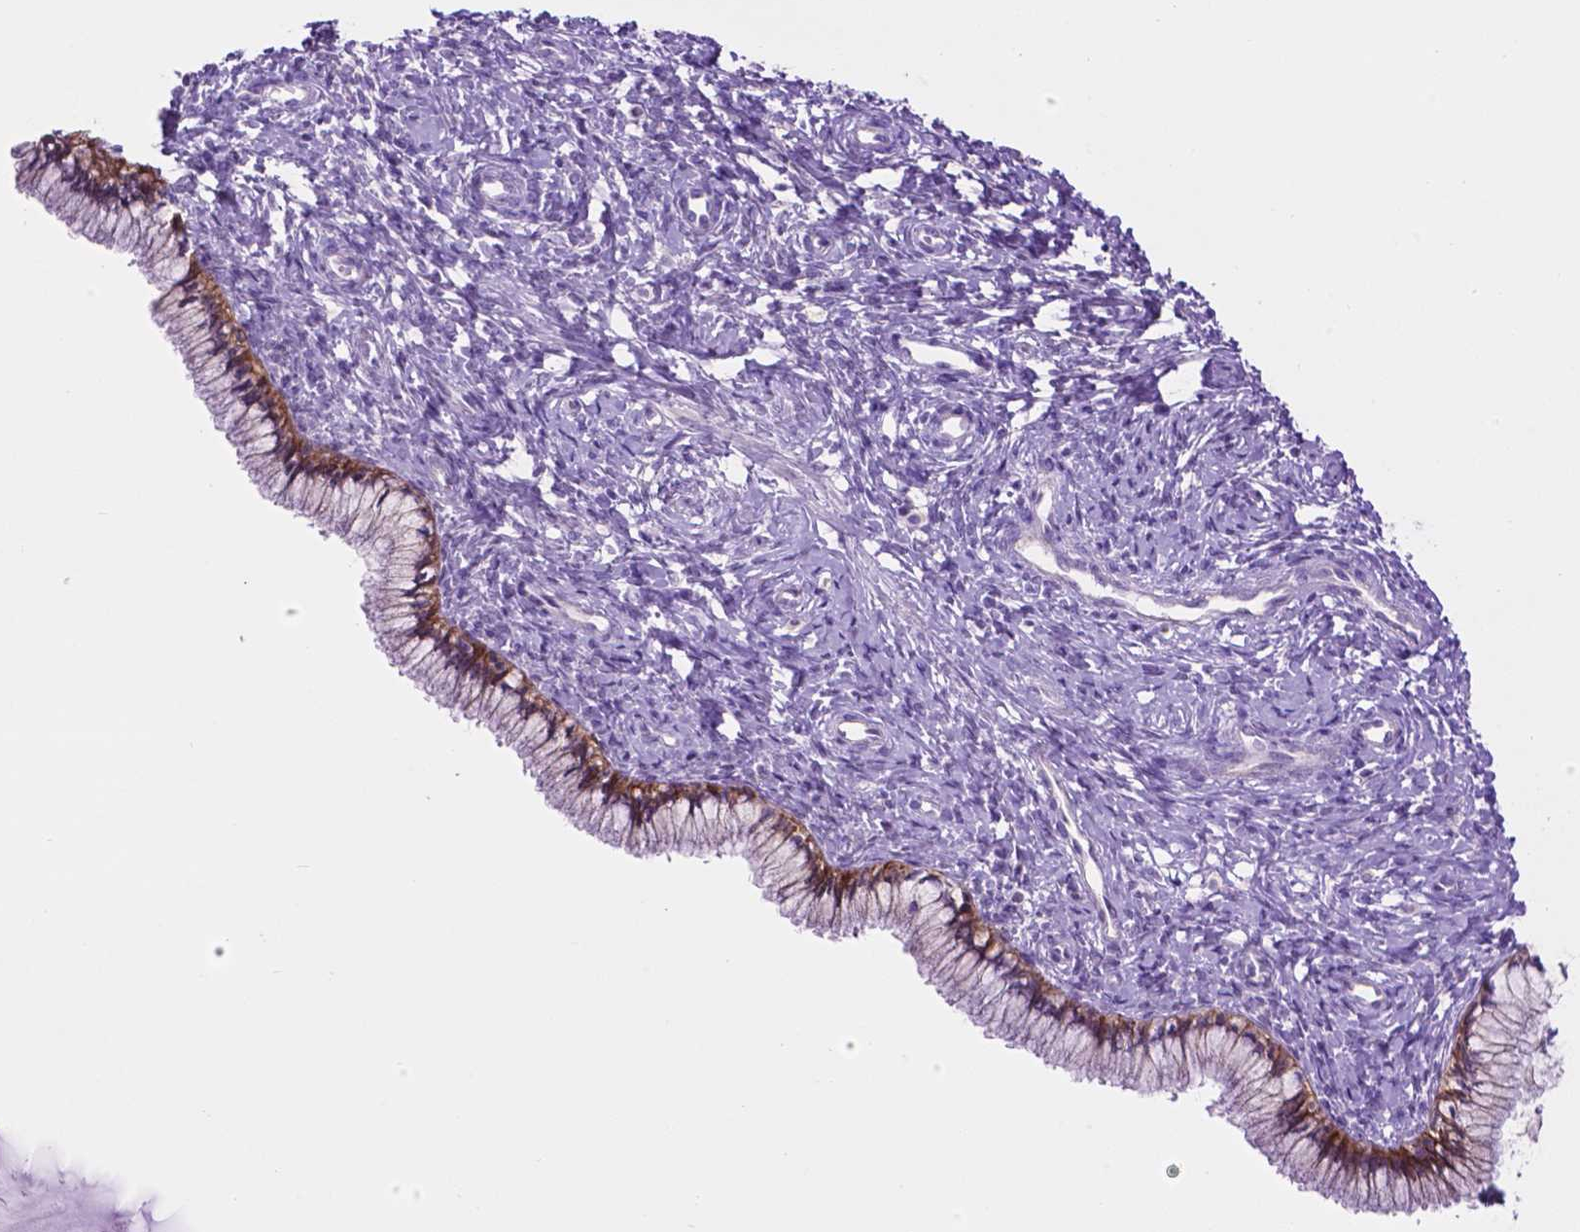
{"staining": {"intensity": "moderate", "quantity": "25%-75%", "location": "cytoplasmic/membranous"}, "tissue": "cervix", "cell_type": "Glandular cells", "image_type": "normal", "snomed": [{"axis": "morphology", "description": "Normal tissue, NOS"}, {"axis": "topography", "description": "Cervix"}], "caption": "This image displays immunohistochemistry (IHC) staining of unremarkable cervix, with medium moderate cytoplasmic/membranous expression in about 25%-75% of glandular cells.", "gene": "TACSTD2", "patient": {"sex": "female", "age": 37}}